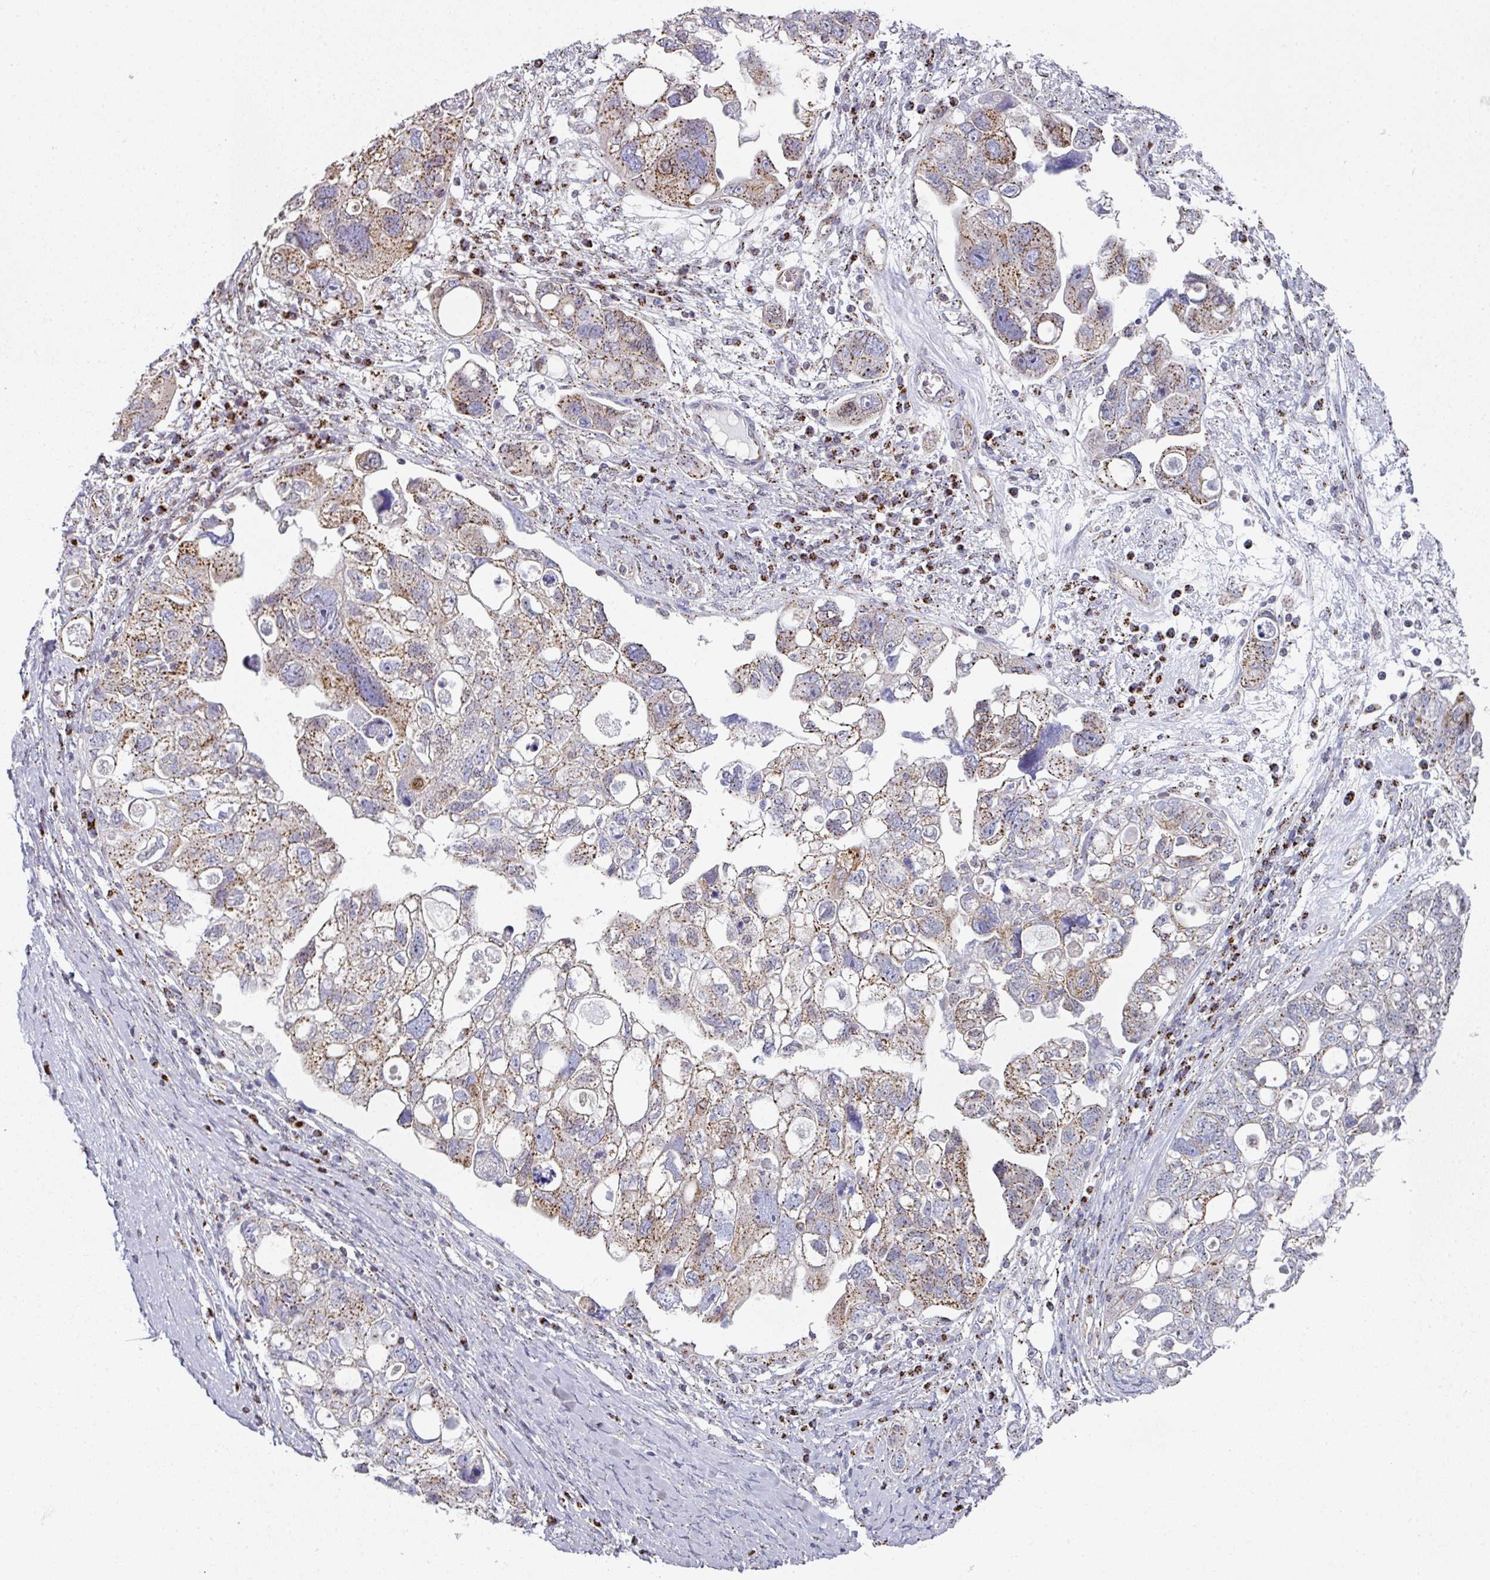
{"staining": {"intensity": "strong", "quantity": ">75%", "location": "cytoplasmic/membranous"}, "tissue": "ovarian cancer", "cell_type": "Tumor cells", "image_type": "cancer", "snomed": [{"axis": "morphology", "description": "Carcinoma, NOS"}, {"axis": "morphology", "description": "Cystadenocarcinoma, serous, NOS"}, {"axis": "topography", "description": "Ovary"}], "caption": "Immunohistochemical staining of human ovarian cancer (serous cystadenocarcinoma) reveals strong cytoplasmic/membranous protein staining in approximately >75% of tumor cells.", "gene": "CCDC85B", "patient": {"sex": "female", "age": 69}}